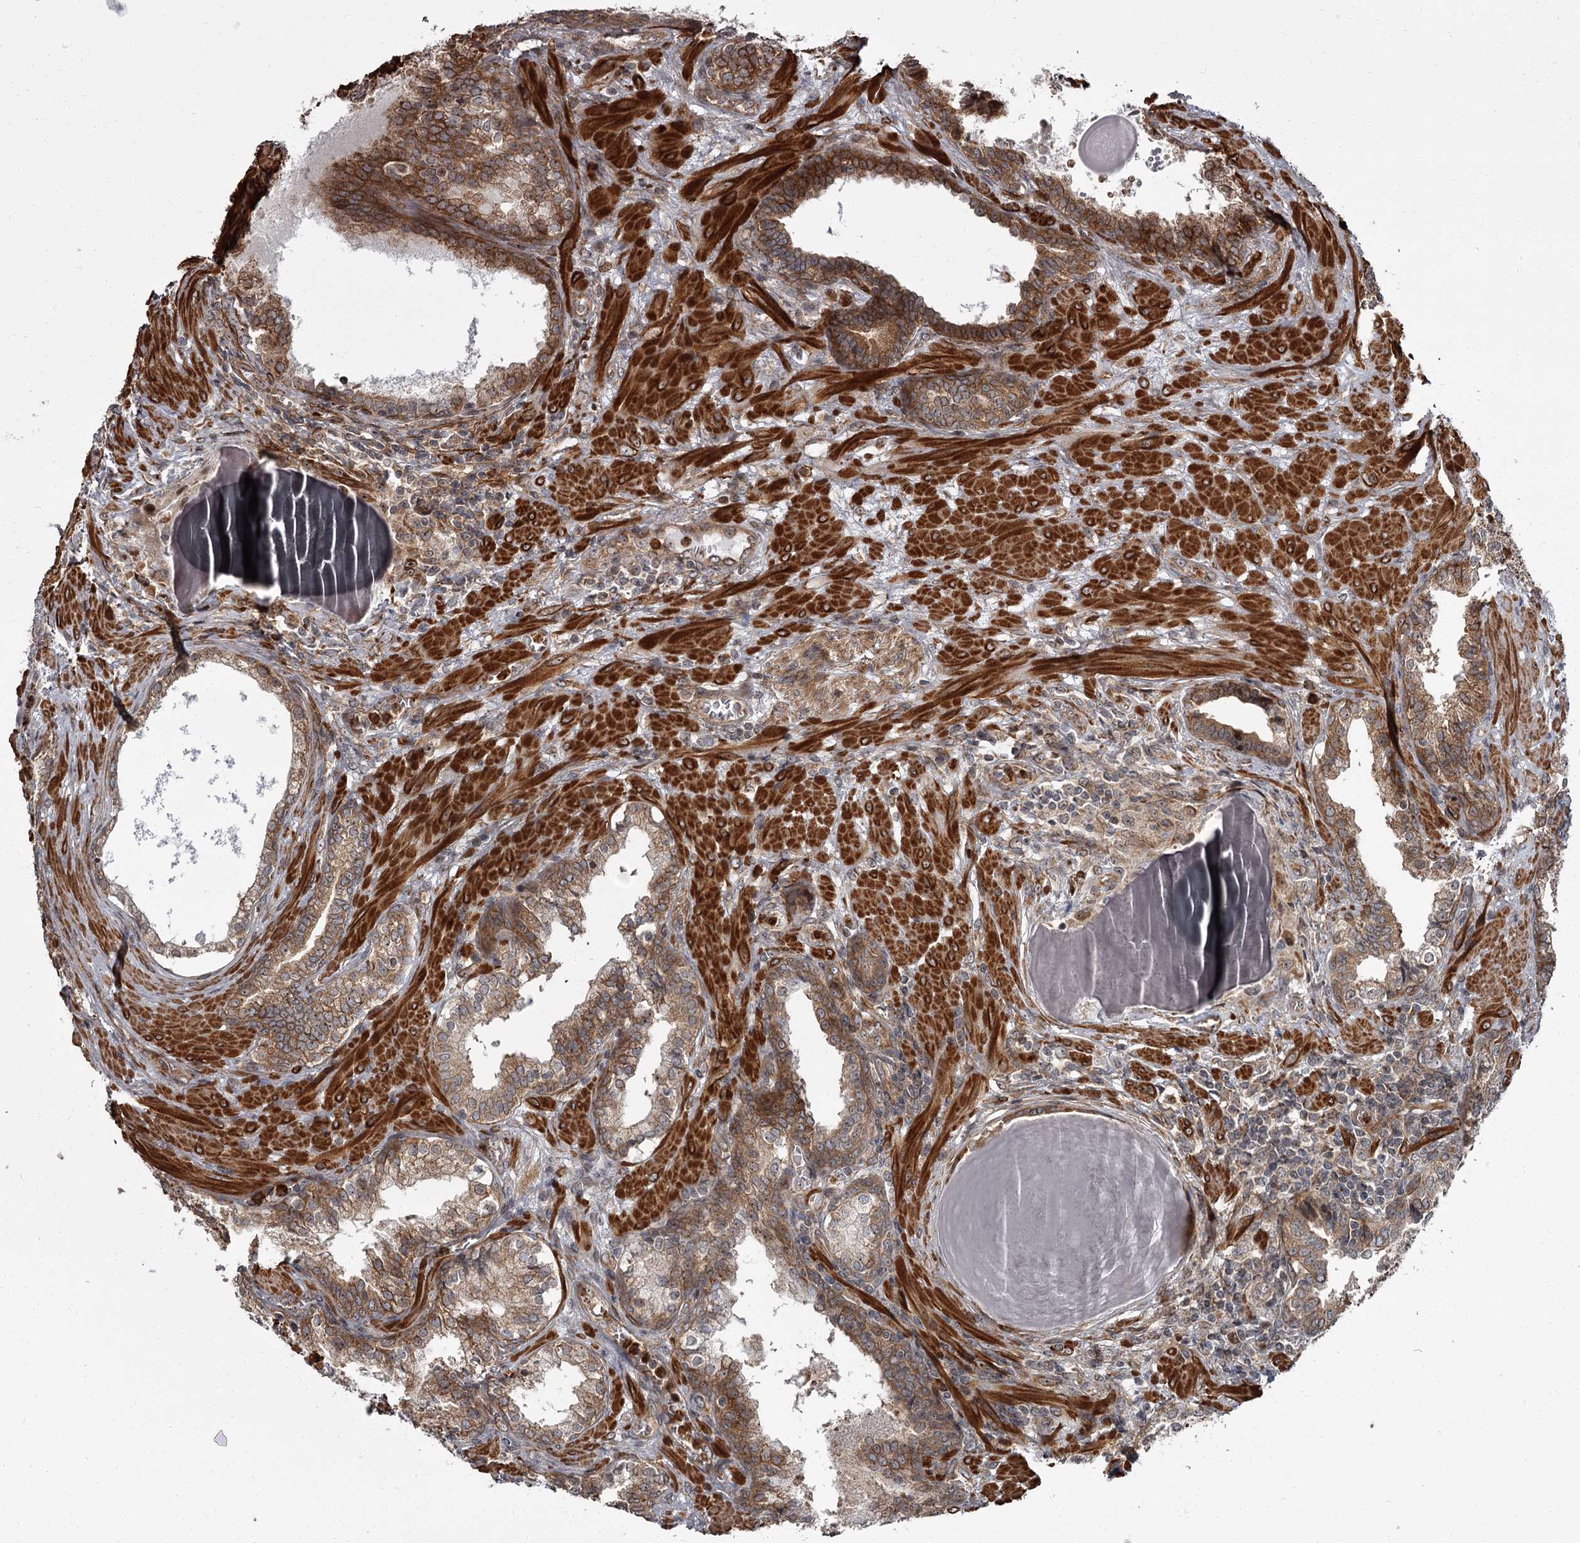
{"staining": {"intensity": "strong", "quantity": ">75%", "location": "cytoplasmic/membranous,nuclear"}, "tissue": "prostate cancer", "cell_type": "Tumor cells", "image_type": "cancer", "snomed": [{"axis": "morphology", "description": "Adenocarcinoma, Low grade"}, {"axis": "topography", "description": "Prostate"}], "caption": "Tumor cells demonstrate high levels of strong cytoplasmic/membranous and nuclear staining in about >75% of cells in human low-grade adenocarcinoma (prostate).", "gene": "THAP9", "patient": {"sex": "male", "age": 60}}